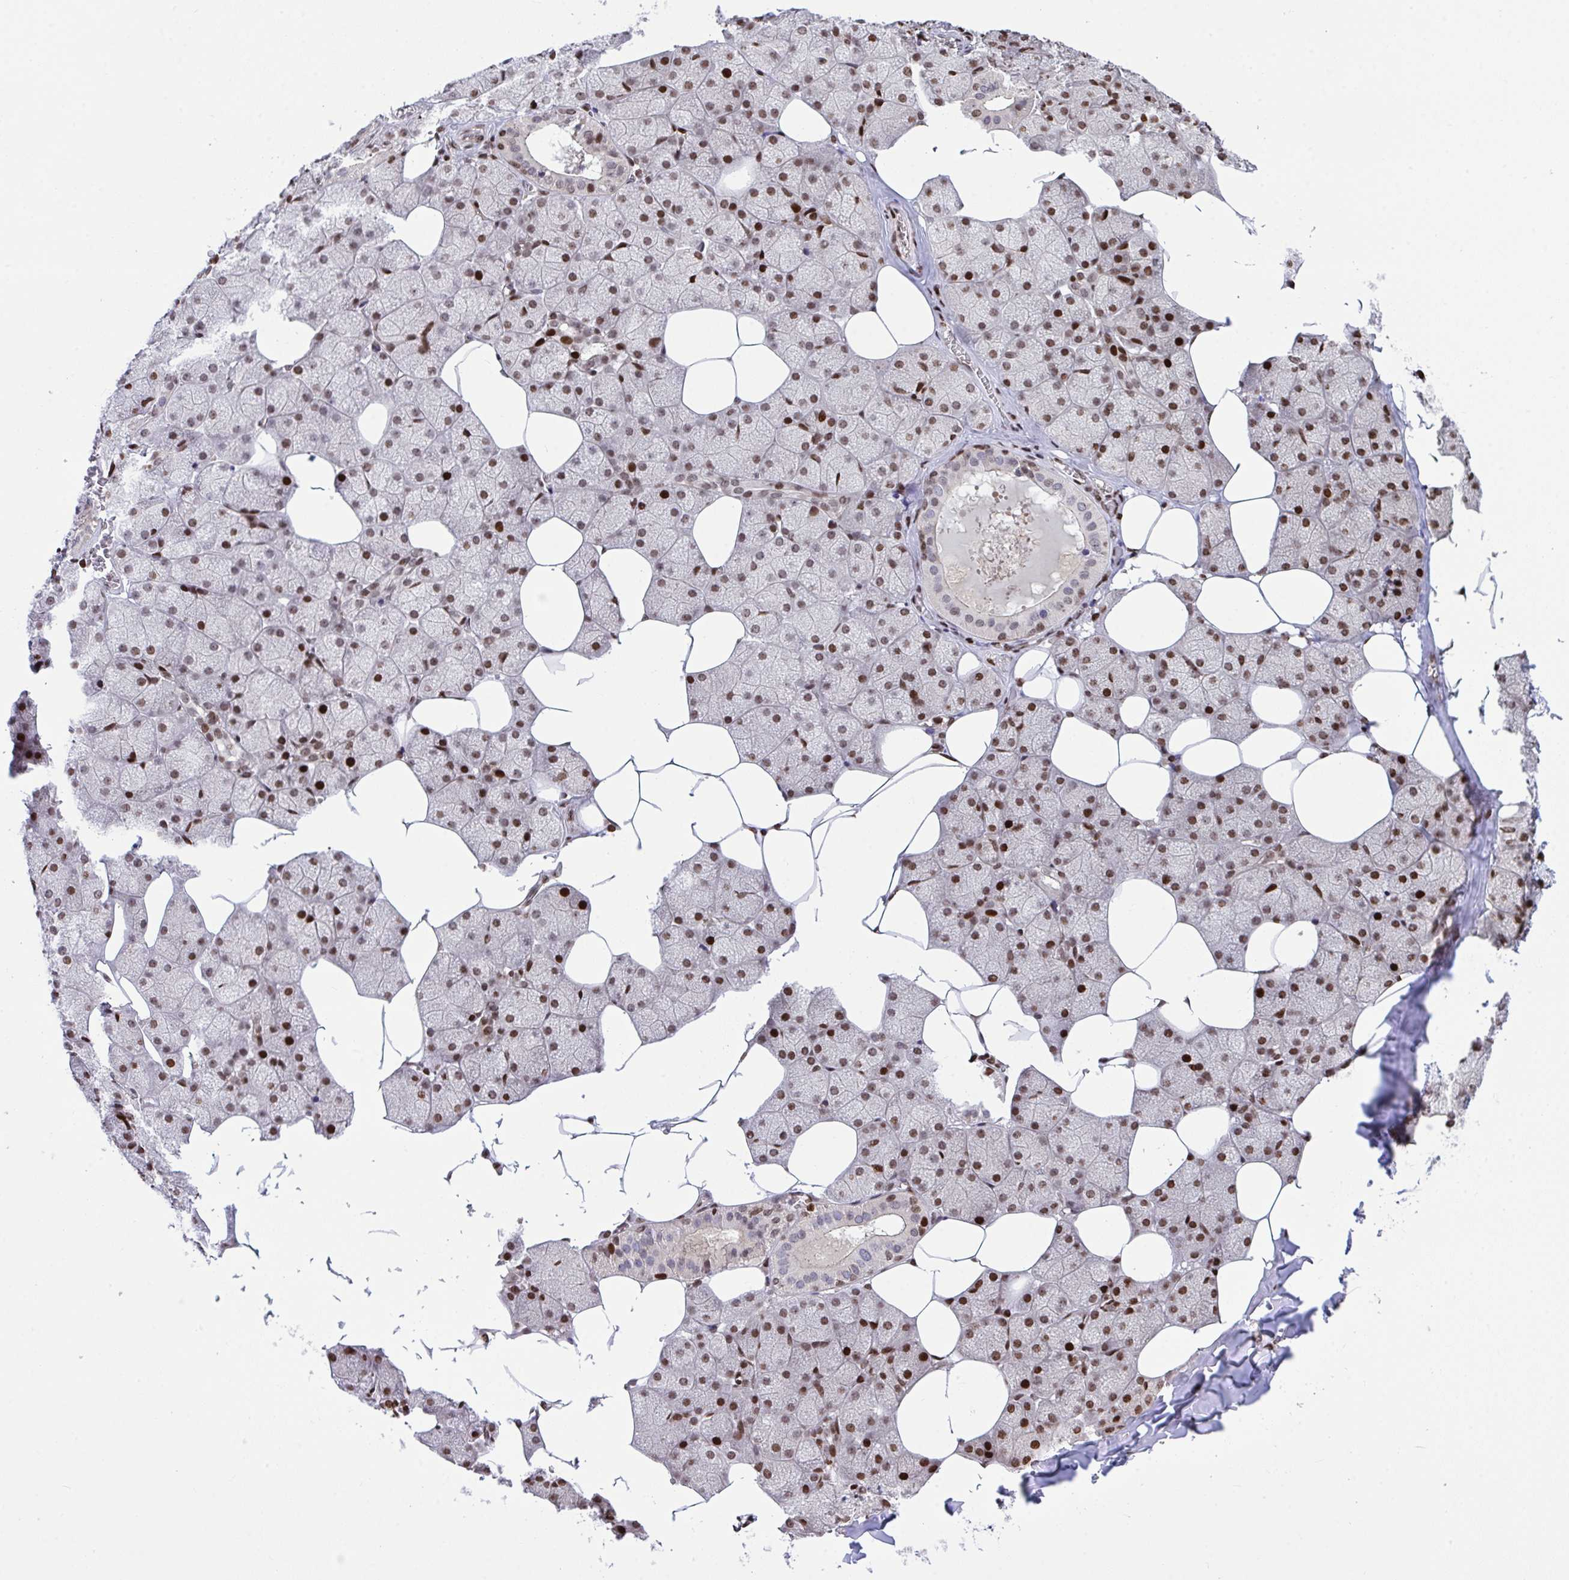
{"staining": {"intensity": "strong", "quantity": "25%-75%", "location": "nuclear"}, "tissue": "salivary gland", "cell_type": "Glandular cells", "image_type": "normal", "snomed": [{"axis": "morphology", "description": "Normal tissue, NOS"}, {"axis": "topography", "description": "Salivary gland"}, {"axis": "topography", "description": "Peripheral nerve tissue"}], "caption": "Glandular cells reveal high levels of strong nuclear staining in approximately 25%-75% of cells in normal salivary gland. (DAB (3,3'-diaminobenzidine) IHC, brown staining for protein, blue staining for nuclei).", "gene": "RAPGEF5", "patient": {"sex": "male", "age": 38}}